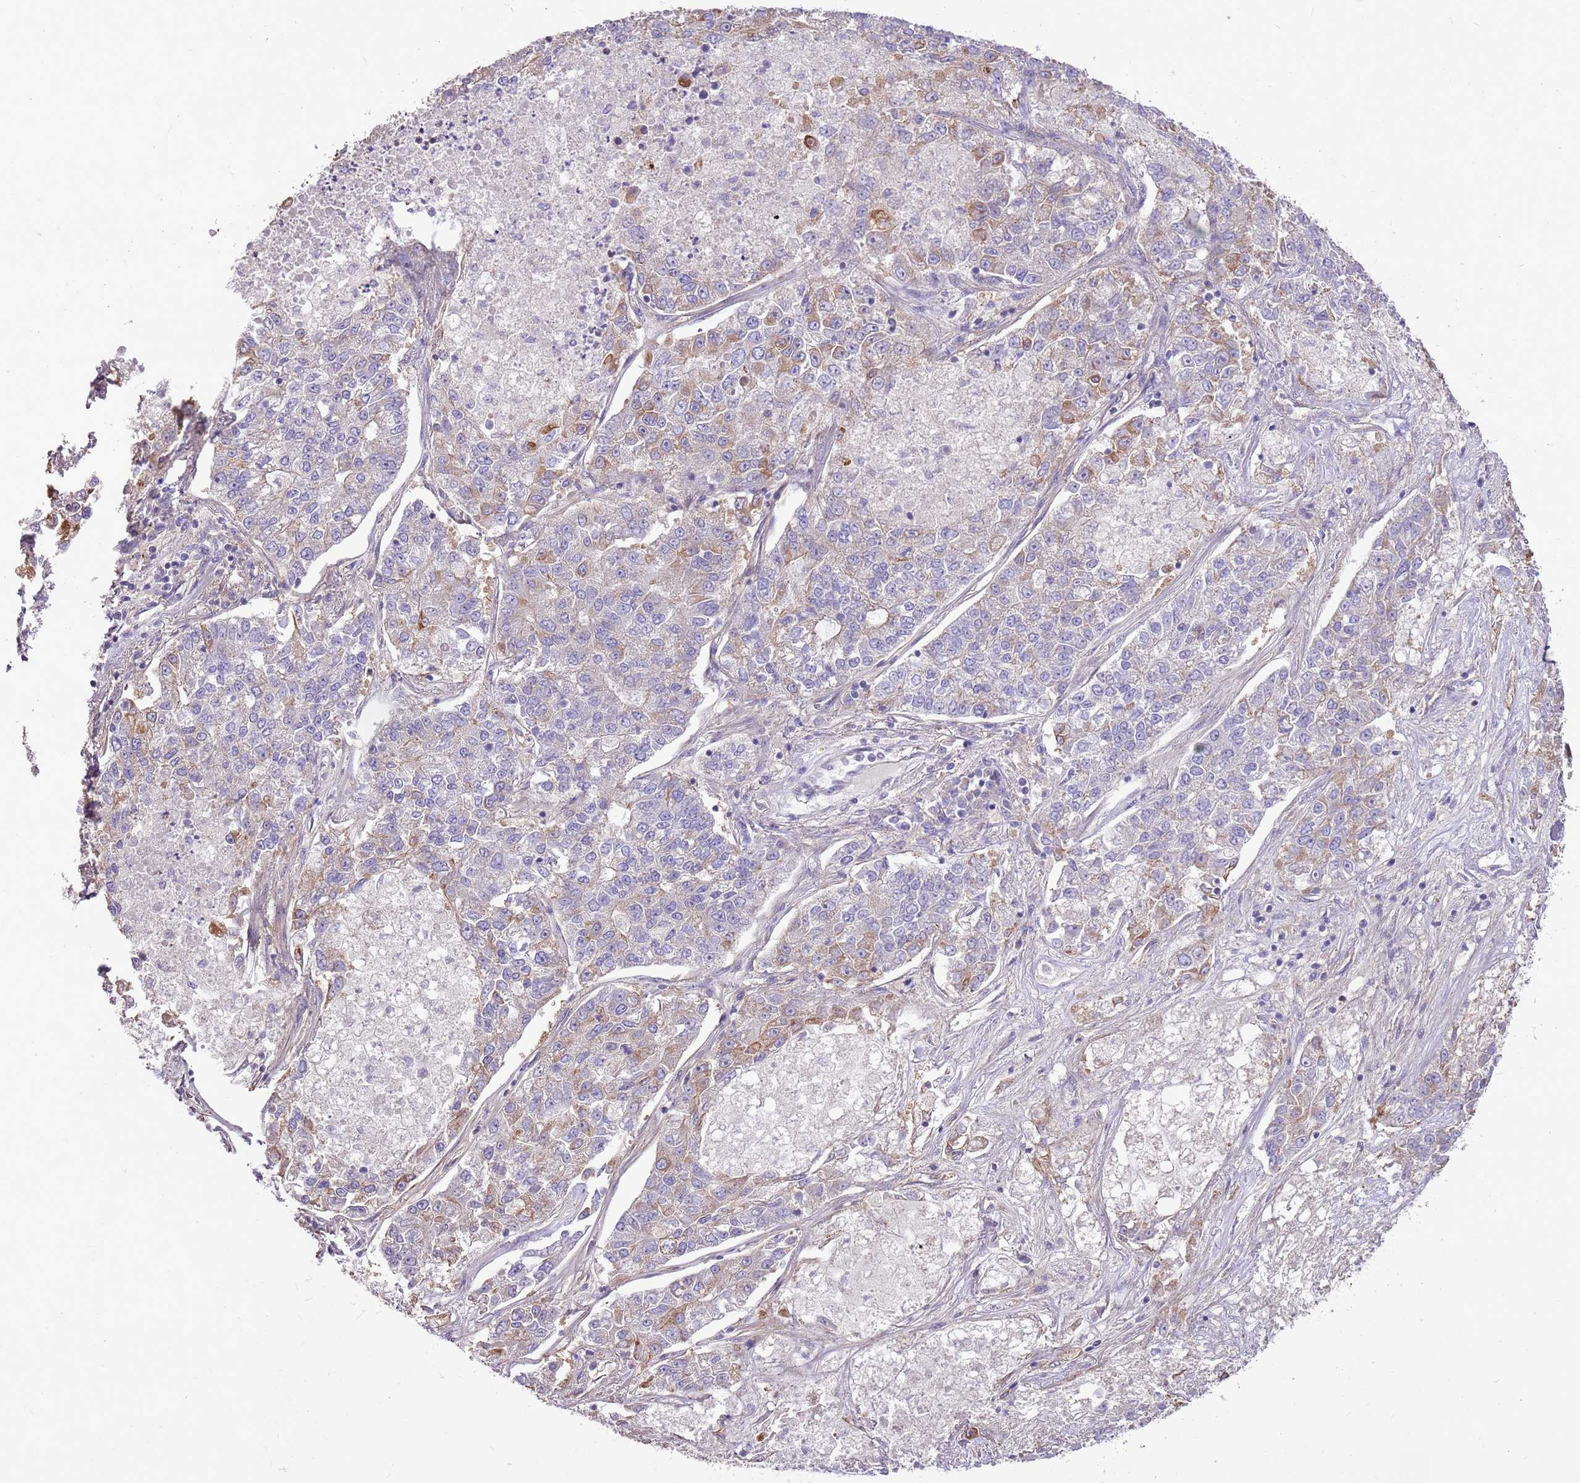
{"staining": {"intensity": "moderate", "quantity": "<25%", "location": "cytoplasmic/membranous"}, "tissue": "lung cancer", "cell_type": "Tumor cells", "image_type": "cancer", "snomed": [{"axis": "morphology", "description": "Adenocarcinoma, NOS"}, {"axis": "topography", "description": "Lung"}], "caption": "Human lung adenocarcinoma stained with a protein marker shows moderate staining in tumor cells.", "gene": "WASHC4", "patient": {"sex": "male", "age": 49}}